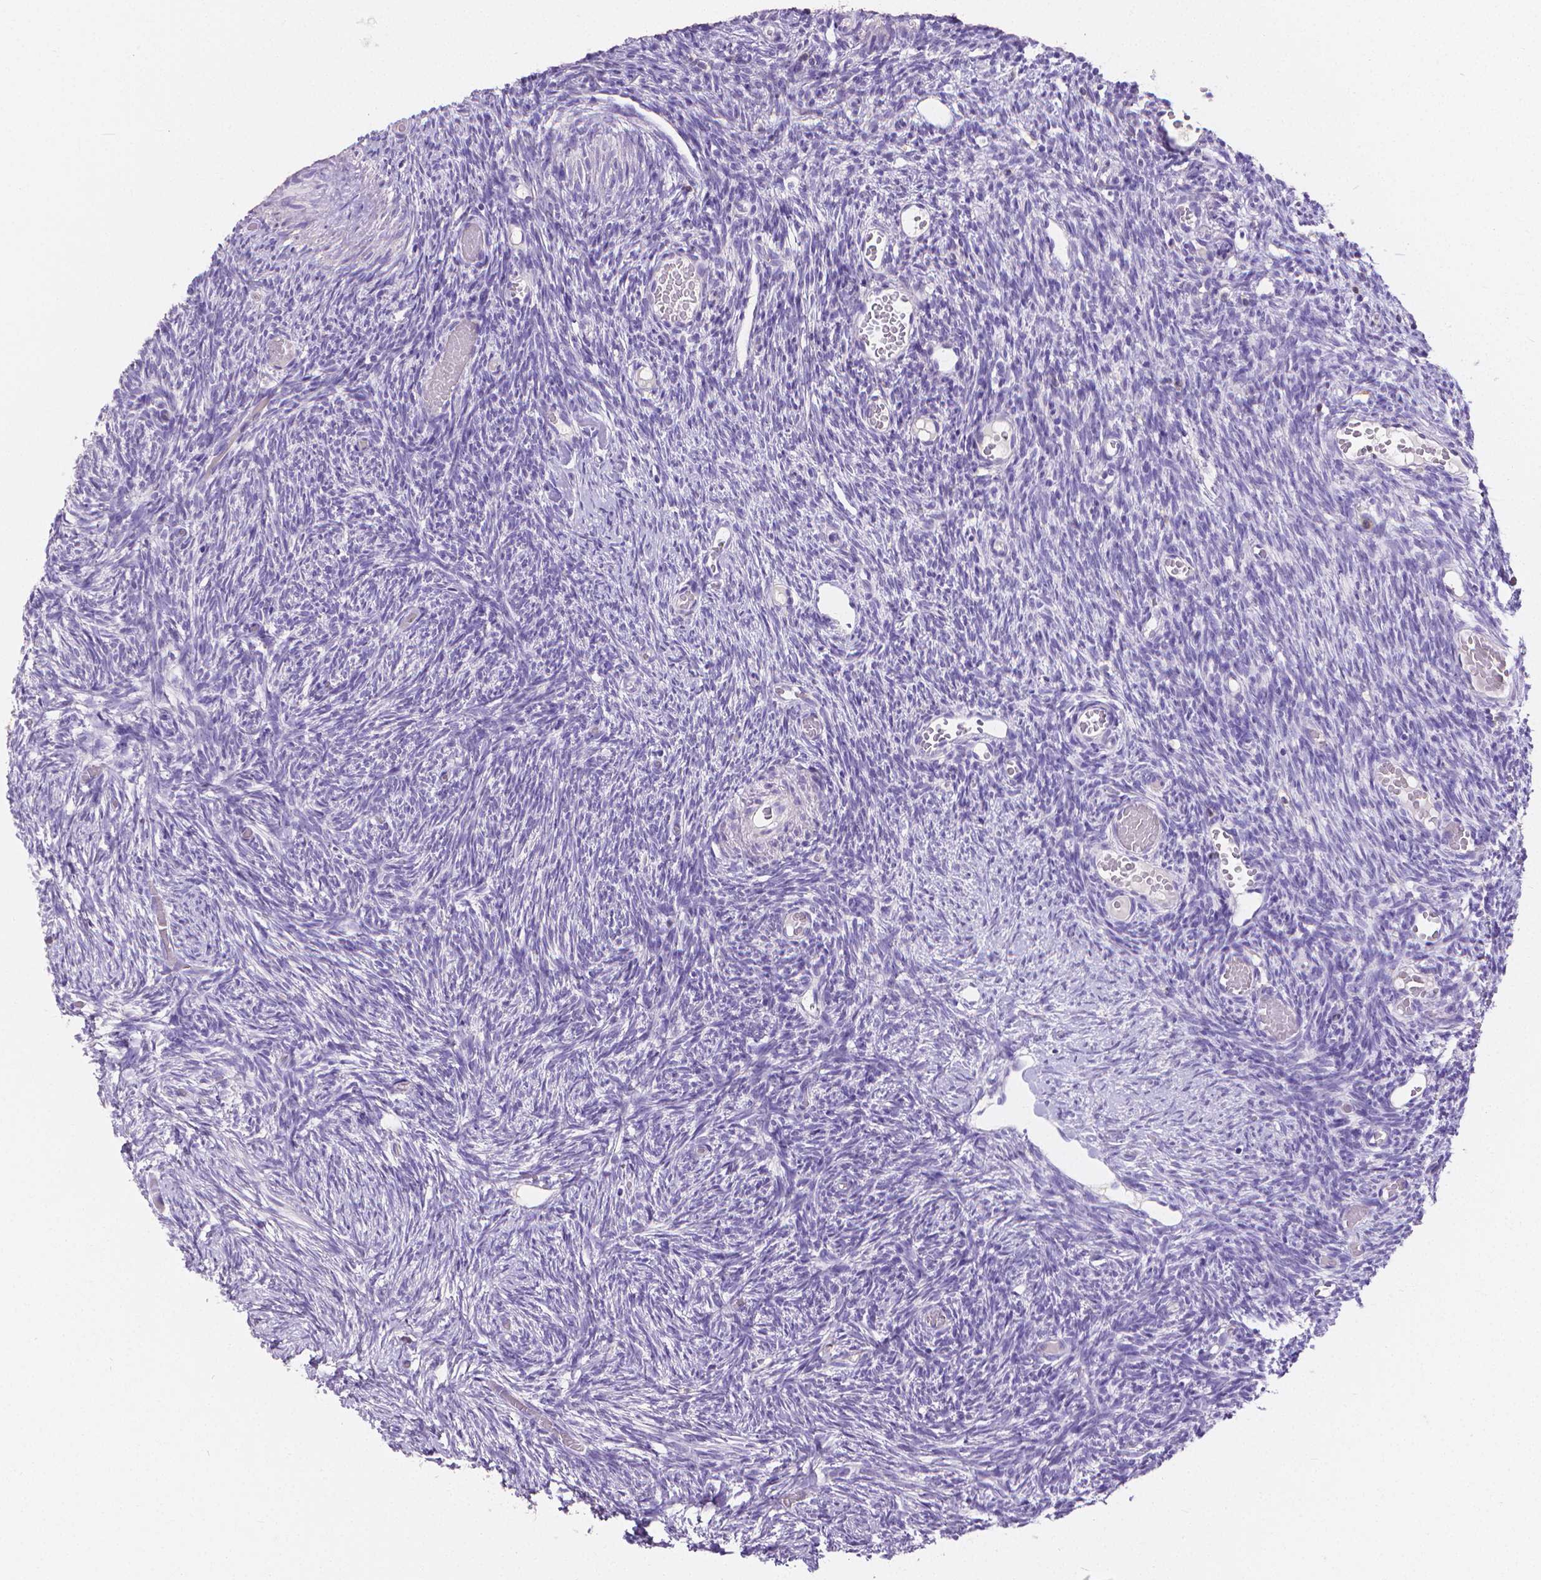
{"staining": {"intensity": "negative", "quantity": "none", "location": "none"}, "tissue": "ovary", "cell_type": "Ovarian stroma cells", "image_type": "normal", "snomed": [{"axis": "morphology", "description": "Normal tissue, NOS"}, {"axis": "topography", "description": "Ovary"}], "caption": "This is an immunohistochemistry photomicrograph of normal human ovary. There is no expression in ovarian stroma cells.", "gene": "CD4", "patient": {"sex": "female", "age": 39}}